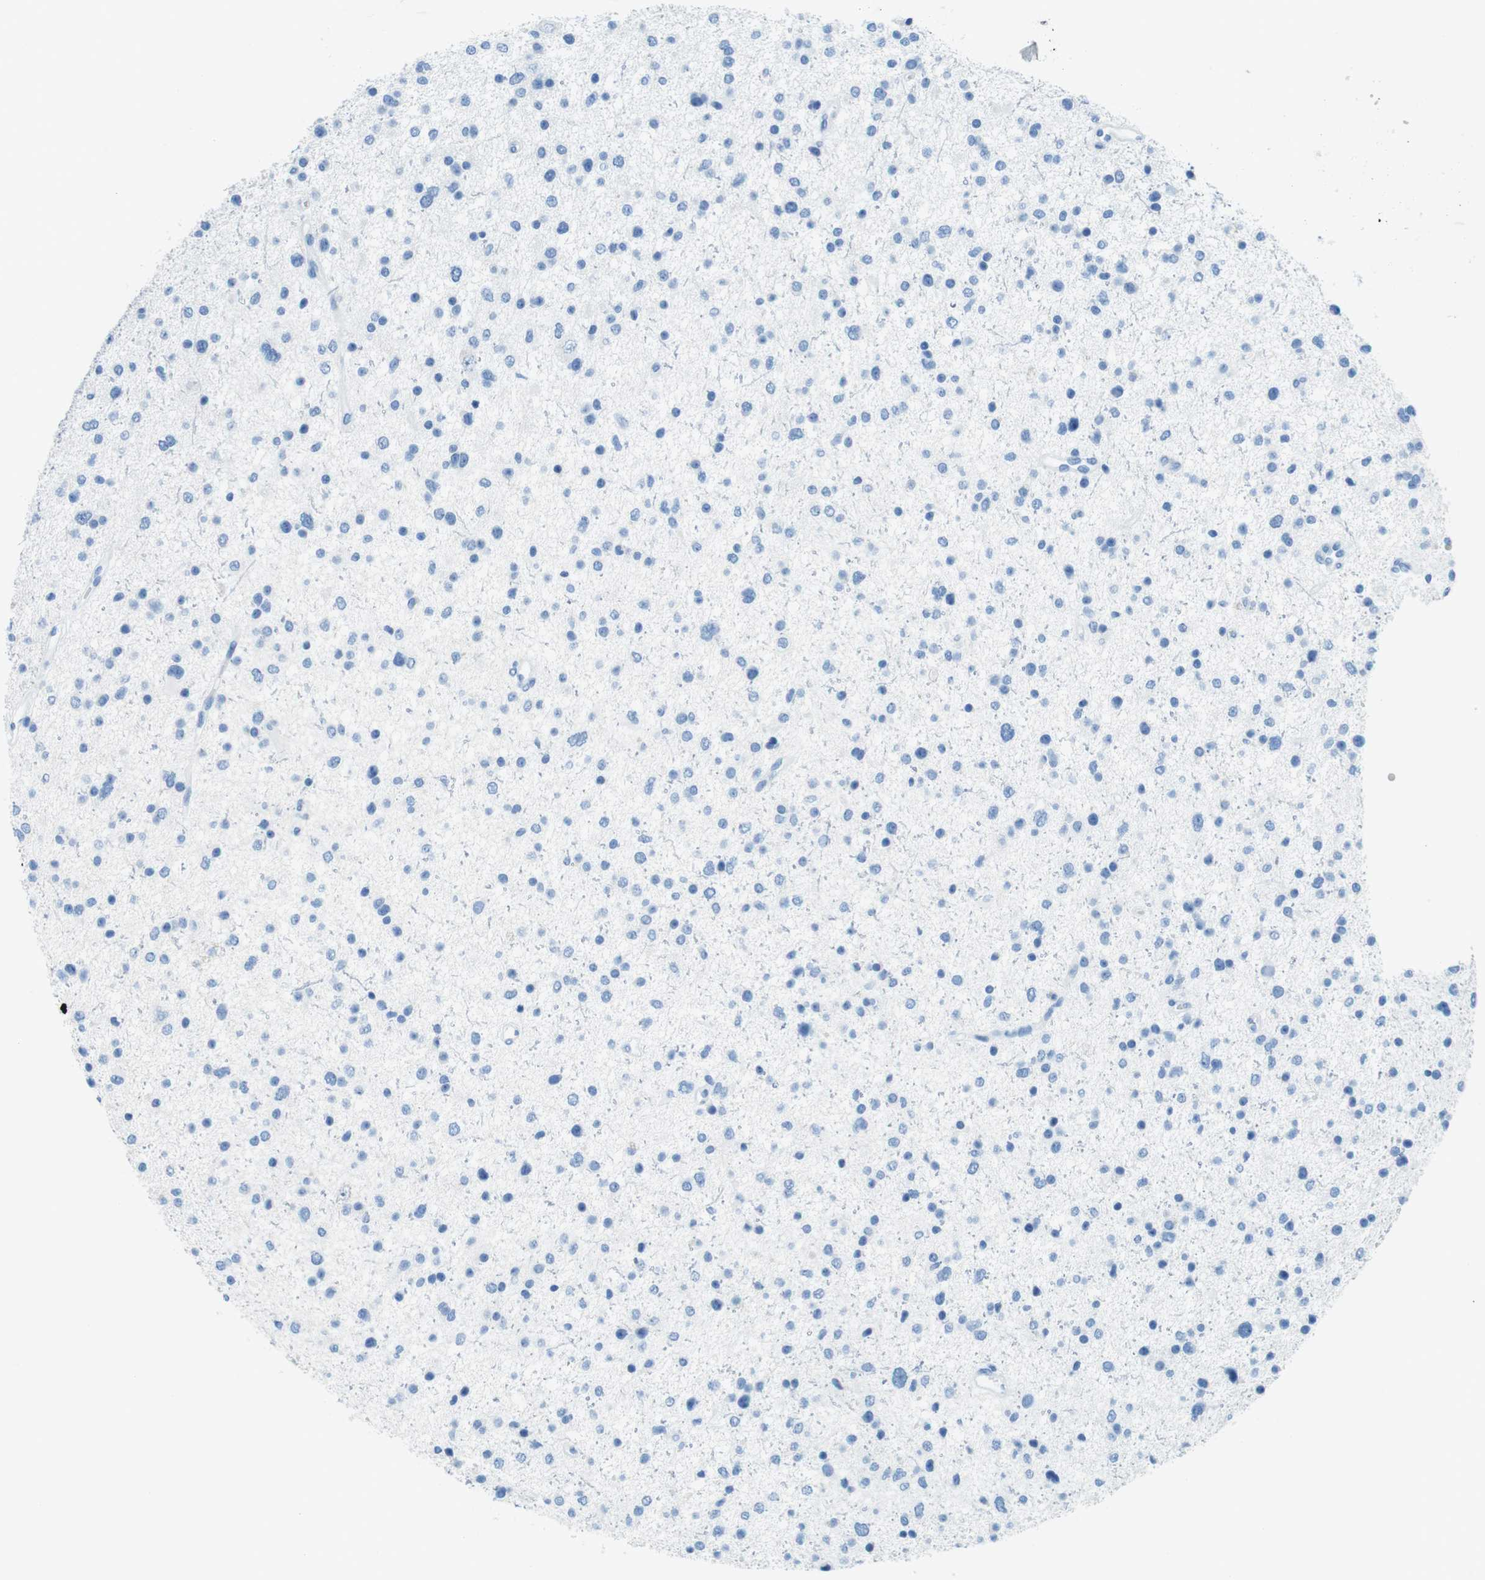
{"staining": {"intensity": "negative", "quantity": "none", "location": "none"}, "tissue": "glioma", "cell_type": "Tumor cells", "image_type": "cancer", "snomed": [{"axis": "morphology", "description": "Glioma, malignant, Low grade"}, {"axis": "topography", "description": "Brain"}], "caption": "Glioma stained for a protein using immunohistochemistry (IHC) demonstrates no staining tumor cells.", "gene": "MCEMP1", "patient": {"sex": "female", "age": 37}}